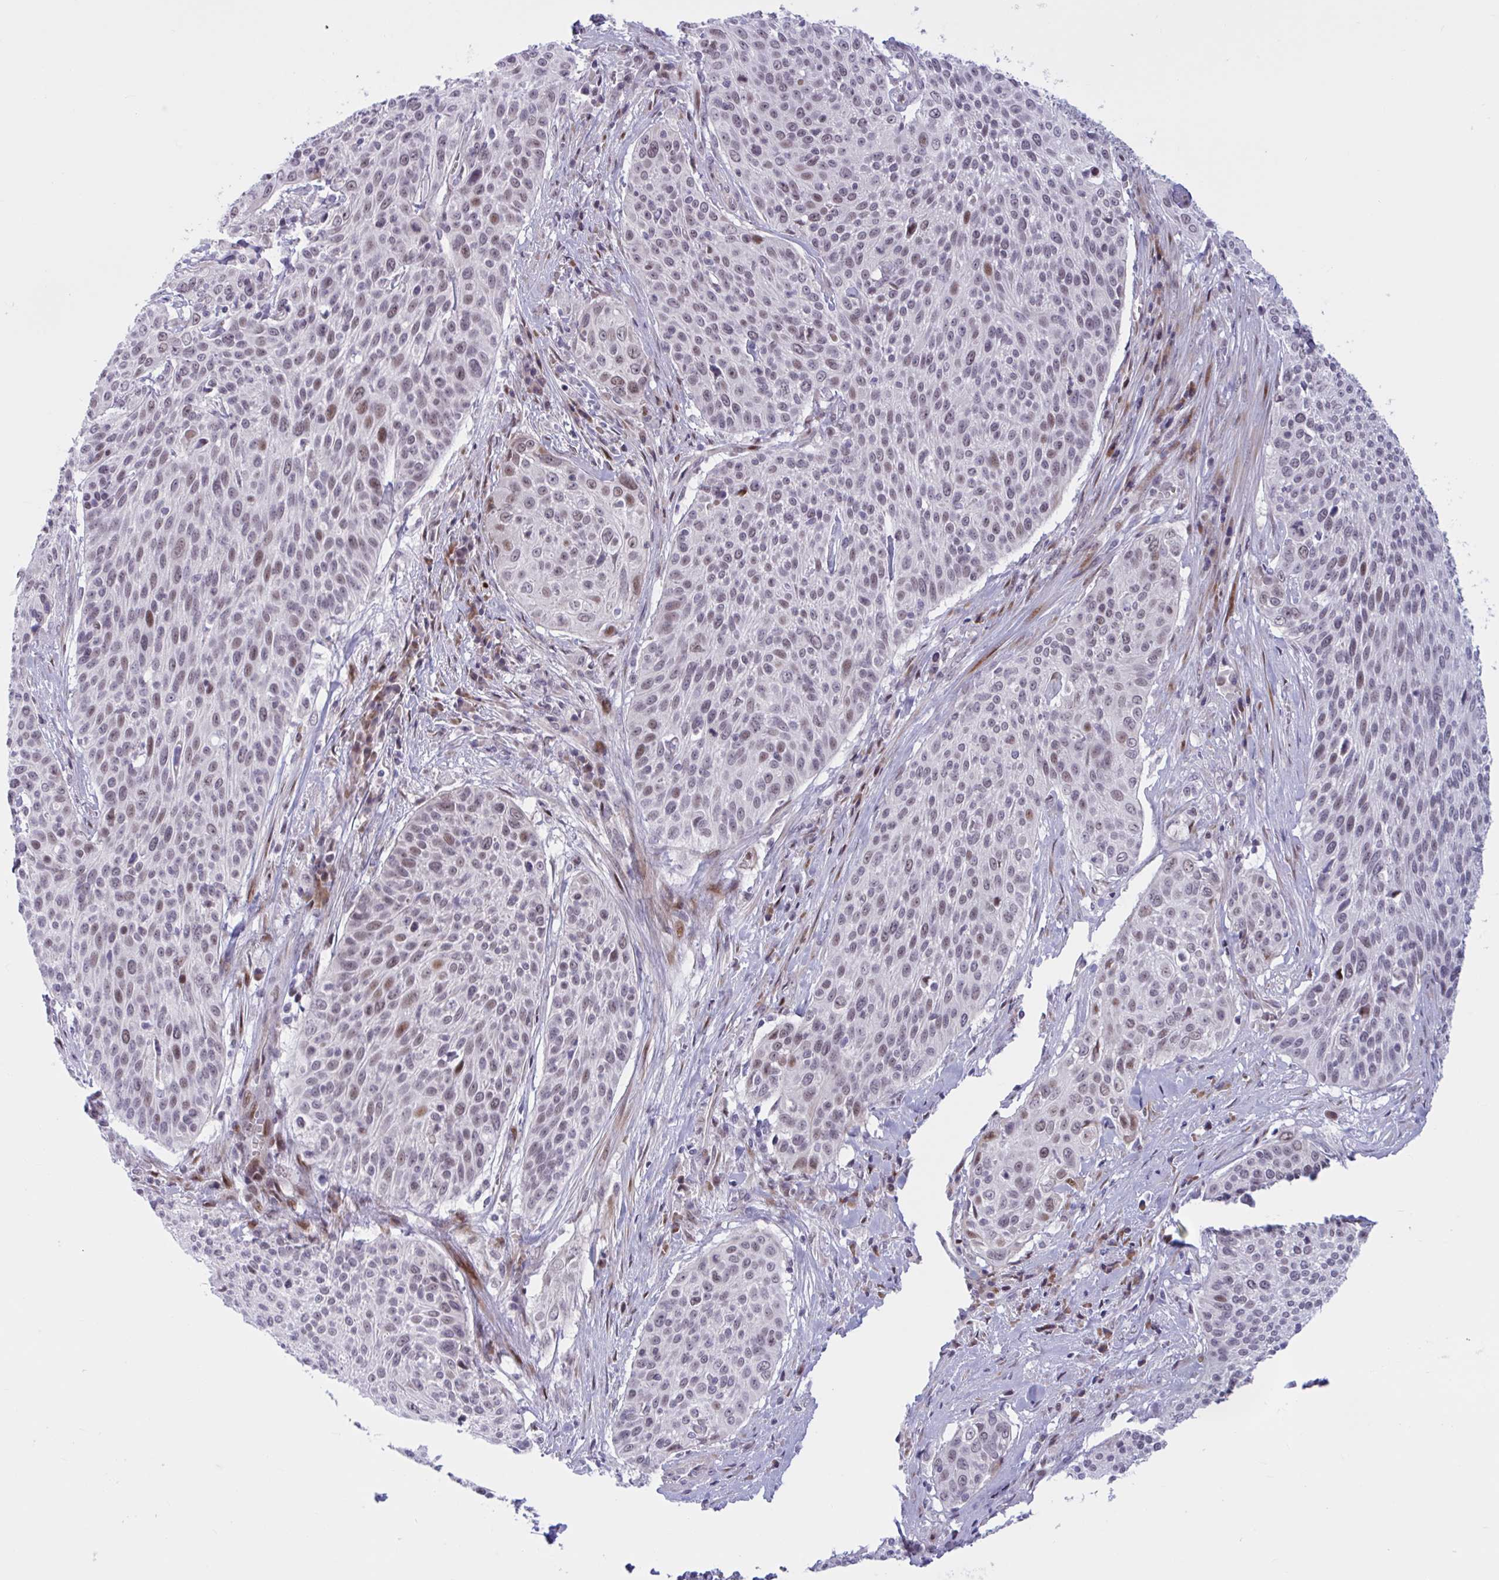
{"staining": {"intensity": "moderate", "quantity": "<25%", "location": "nuclear"}, "tissue": "cervical cancer", "cell_type": "Tumor cells", "image_type": "cancer", "snomed": [{"axis": "morphology", "description": "Squamous cell carcinoma, NOS"}, {"axis": "topography", "description": "Cervix"}], "caption": "Brown immunohistochemical staining in human cervical cancer exhibits moderate nuclear staining in approximately <25% of tumor cells. (DAB (3,3'-diaminobenzidine) = brown stain, brightfield microscopy at high magnification).", "gene": "RBL1", "patient": {"sex": "female", "age": 31}}